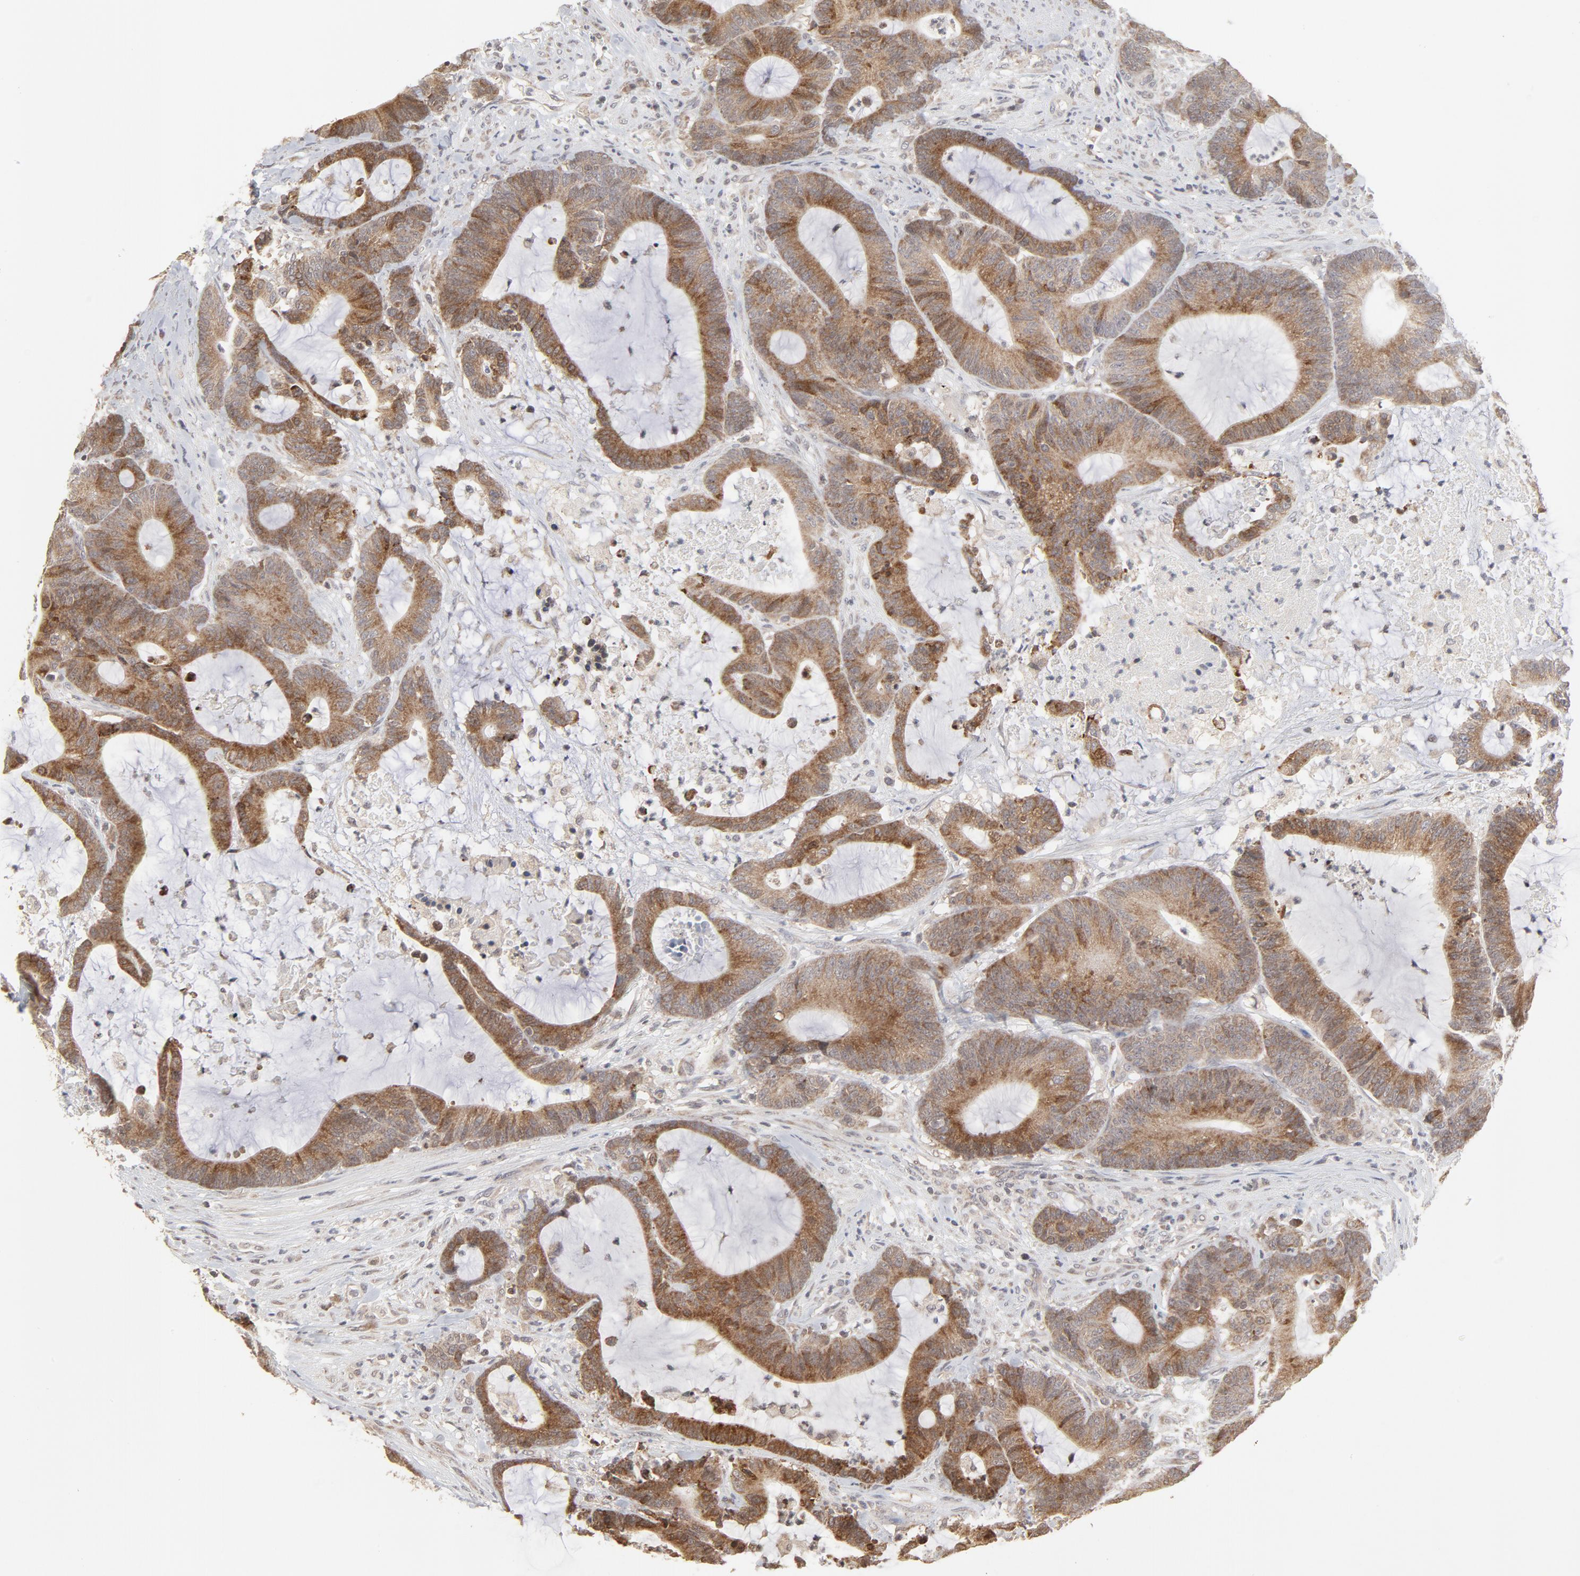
{"staining": {"intensity": "moderate", "quantity": ">75%", "location": "cytoplasmic/membranous"}, "tissue": "colorectal cancer", "cell_type": "Tumor cells", "image_type": "cancer", "snomed": [{"axis": "morphology", "description": "Adenocarcinoma, NOS"}, {"axis": "topography", "description": "Colon"}], "caption": "Immunohistochemistry (IHC) (DAB (3,3'-diaminobenzidine)) staining of adenocarcinoma (colorectal) displays moderate cytoplasmic/membranous protein positivity in approximately >75% of tumor cells. (DAB (3,3'-diaminobenzidine) IHC, brown staining for protein, blue staining for nuclei).", "gene": "ARIH1", "patient": {"sex": "female", "age": 84}}